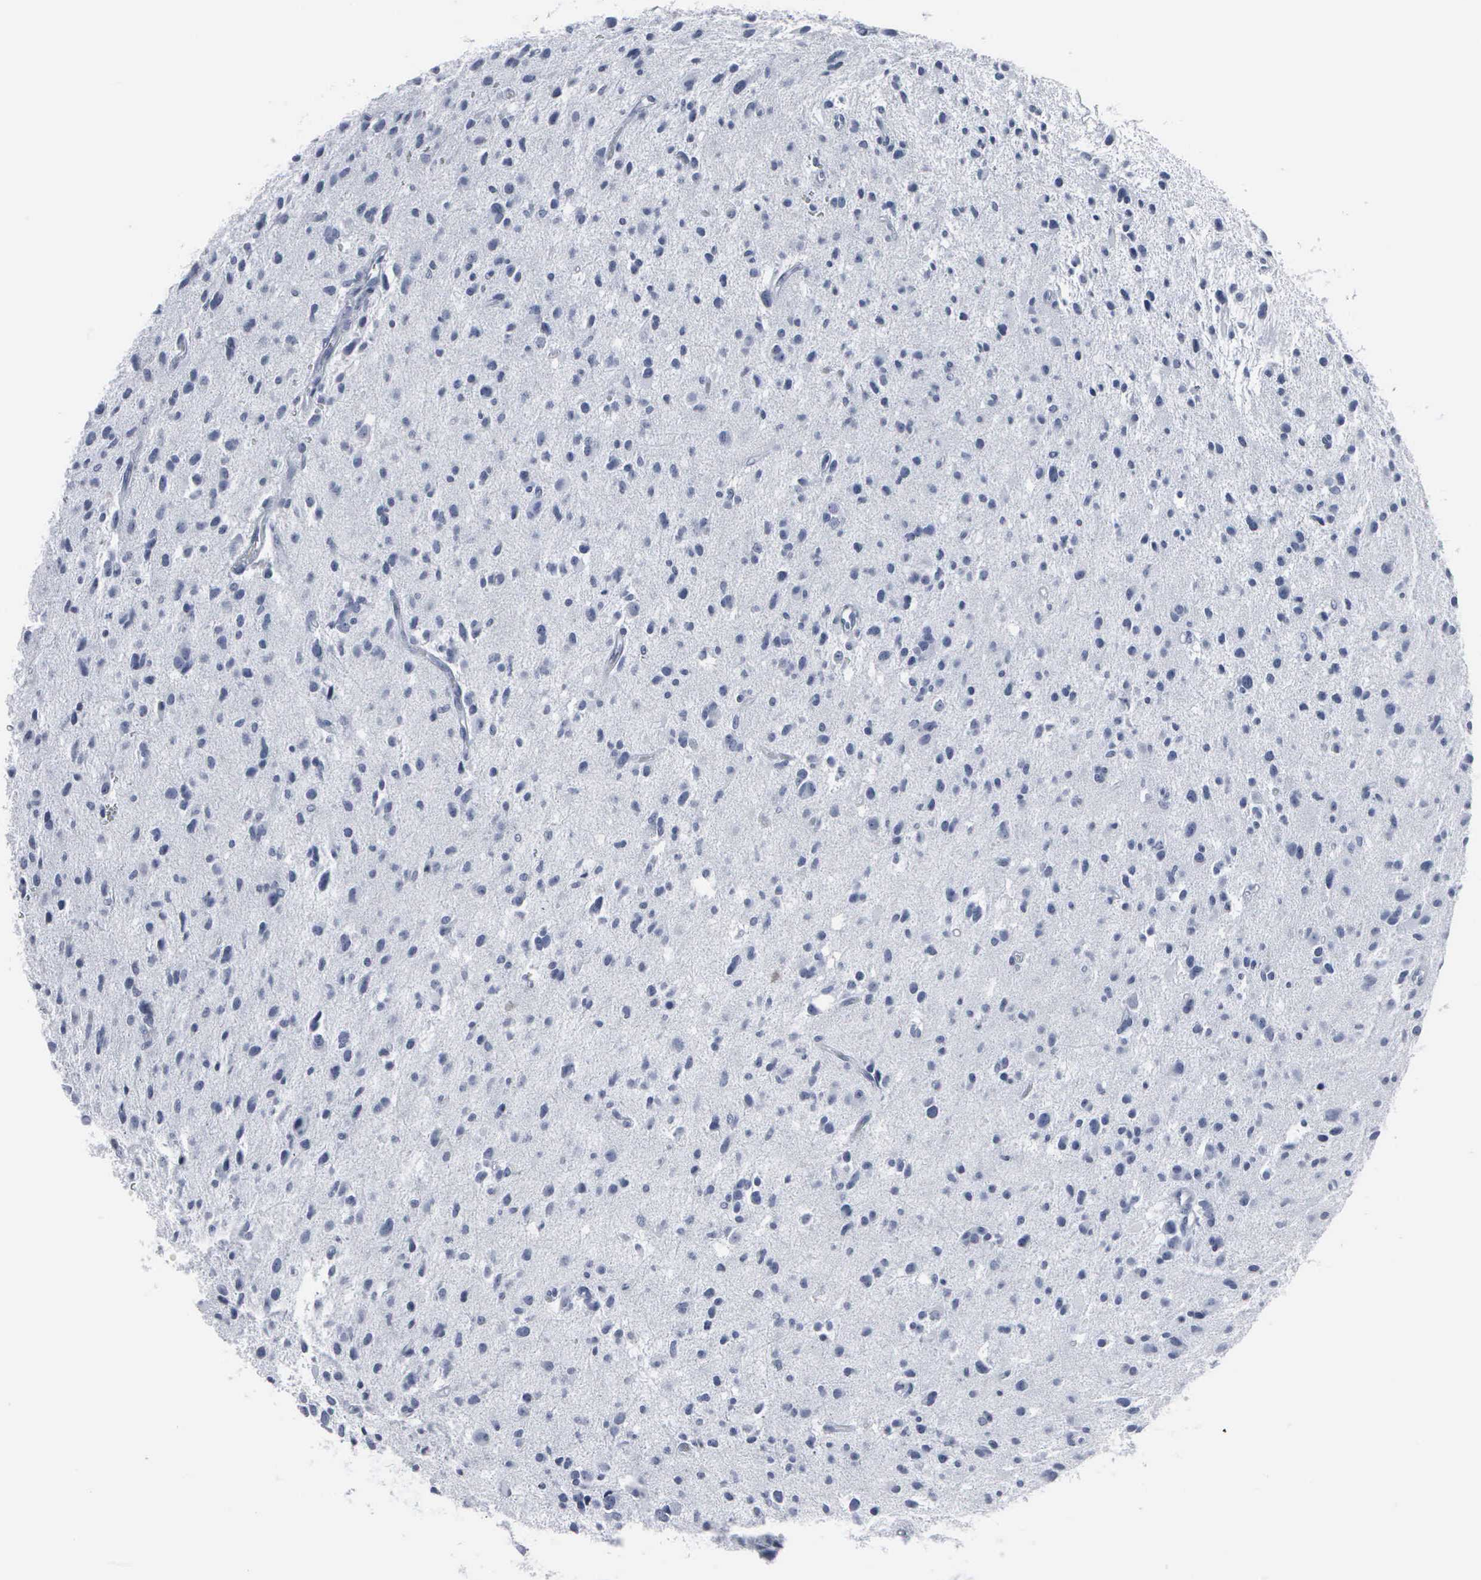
{"staining": {"intensity": "negative", "quantity": "none", "location": "none"}, "tissue": "glioma", "cell_type": "Tumor cells", "image_type": "cancer", "snomed": [{"axis": "morphology", "description": "Glioma, malignant, Low grade"}, {"axis": "topography", "description": "Brain"}], "caption": "Tumor cells are negative for protein expression in human malignant glioma (low-grade).", "gene": "CCNB1", "patient": {"sex": "female", "age": 46}}